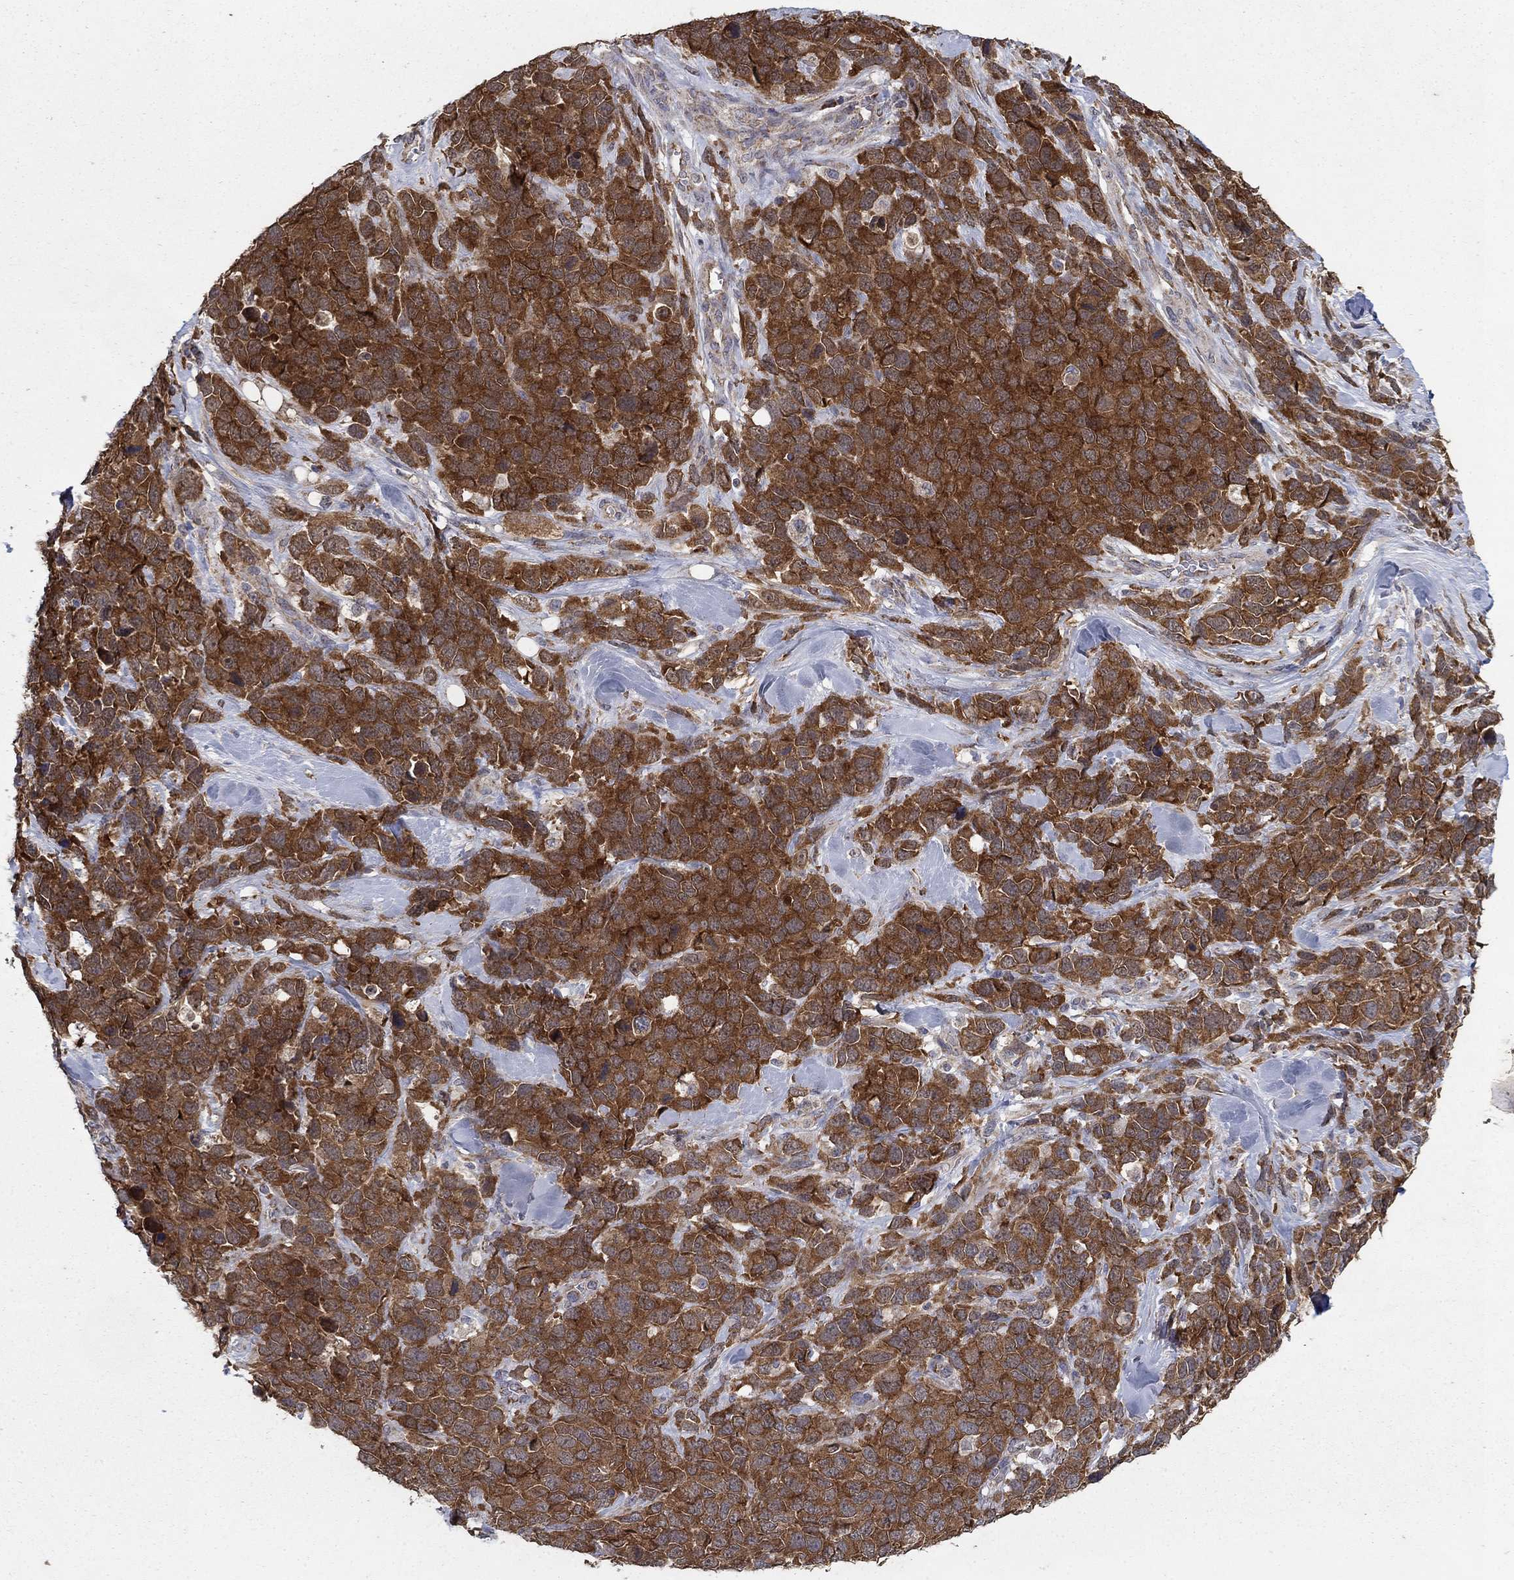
{"staining": {"intensity": "strong", "quantity": ">75%", "location": "cytoplasmic/membranous"}, "tissue": "melanoma", "cell_type": "Tumor cells", "image_type": "cancer", "snomed": [{"axis": "morphology", "description": "Malignant melanoma, Metastatic site"}, {"axis": "topography", "description": "Skin"}], "caption": "The histopathology image displays immunohistochemical staining of melanoma. There is strong cytoplasmic/membranous staining is identified in approximately >75% of tumor cells.", "gene": "GPSM1", "patient": {"sex": "male", "age": 84}}